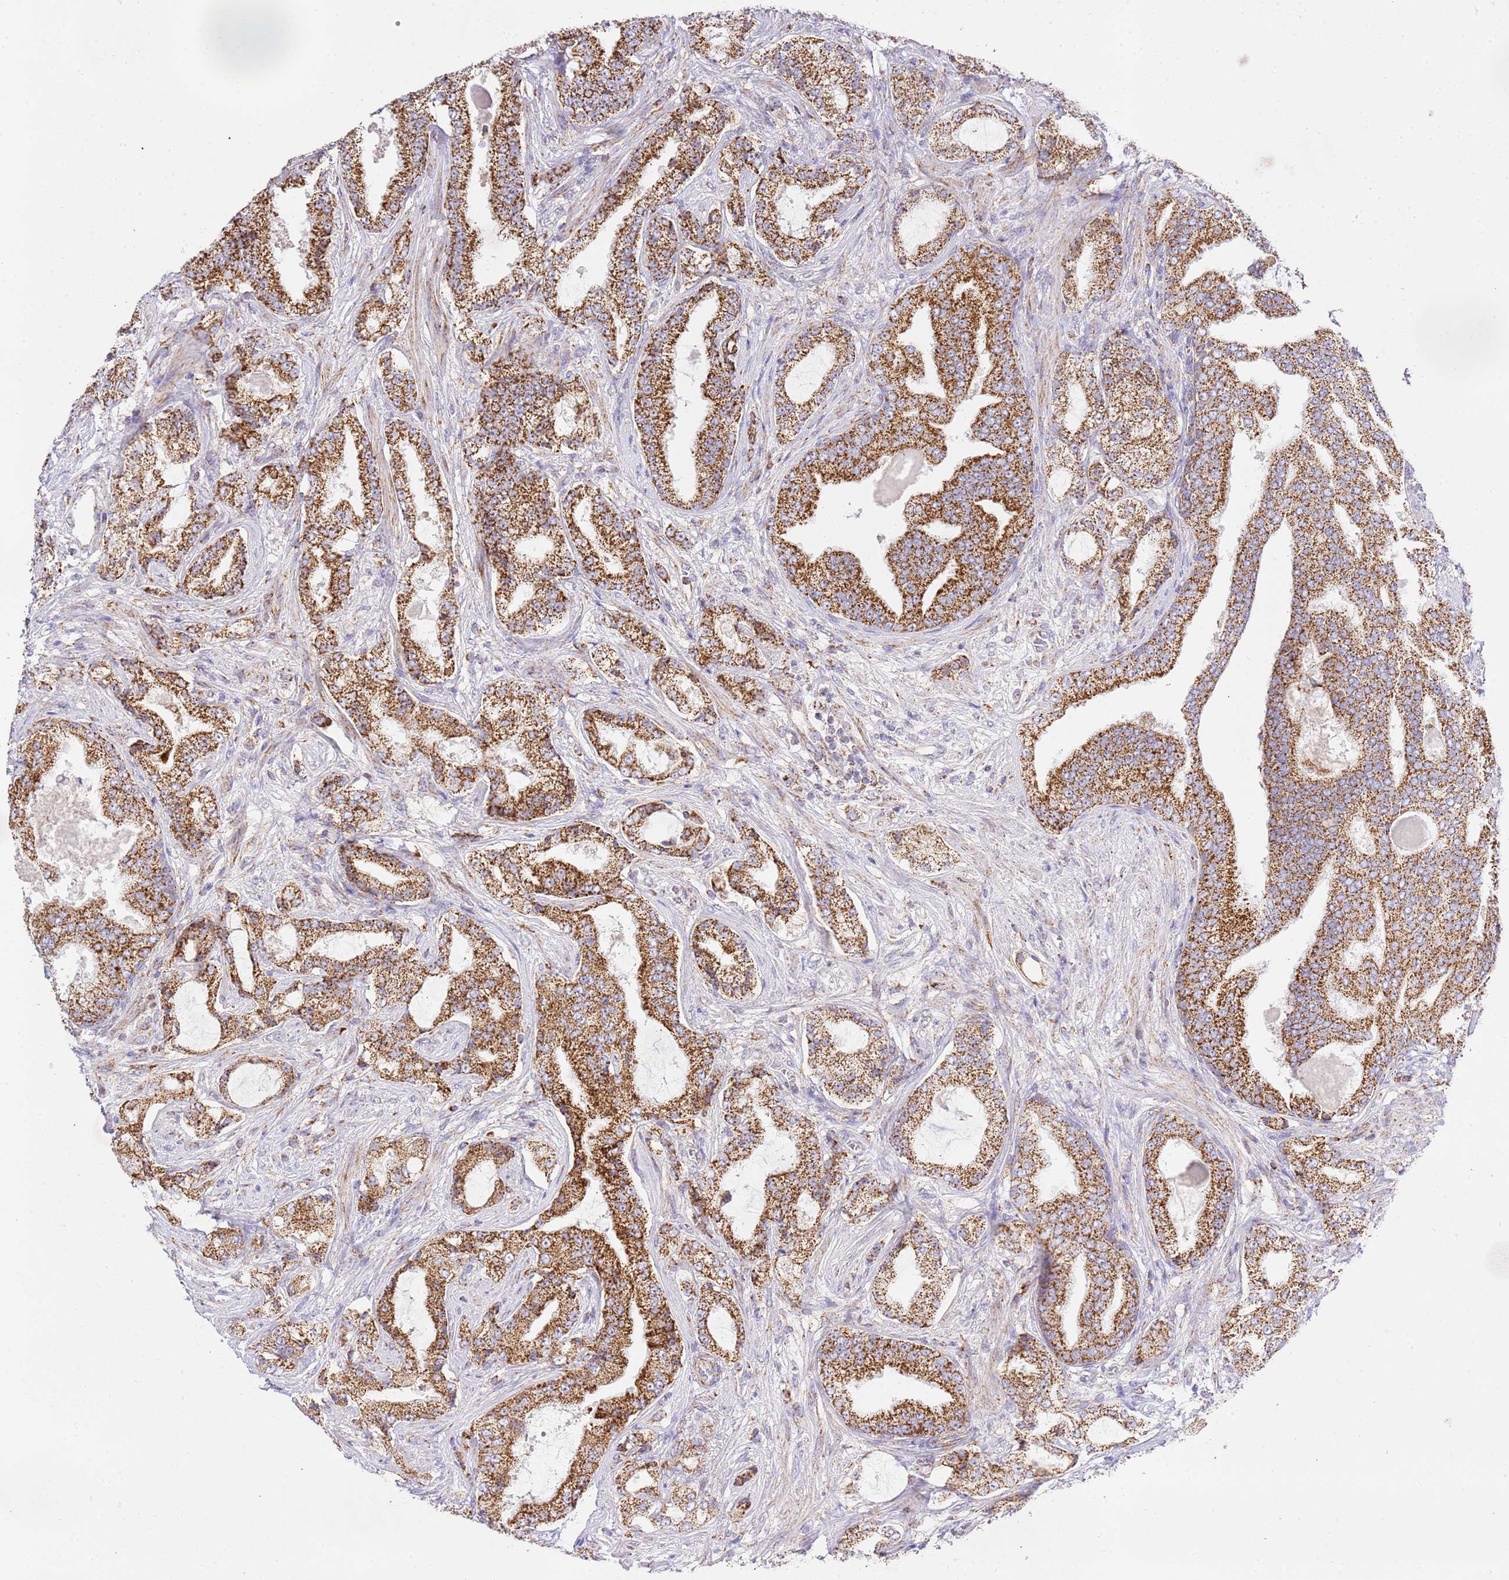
{"staining": {"intensity": "strong", "quantity": ">75%", "location": "cytoplasmic/membranous"}, "tissue": "prostate cancer", "cell_type": "Tumor cells", "image_type": "cancer", "snomed": [{"axis": "morphology", "description": "Adenocarcinoma, High grade"}, {"axis": "topography", "description": "Prostate"}], "caption": "Immunohistochemical staining of adenocarcinoma (high-grade) (prostate) reveals strong cytoplasmic/membranous protein staining in about >75% of tumor cells.", "gene": "ZBTB39", "patient": {"sex": "male", "age": 68}}